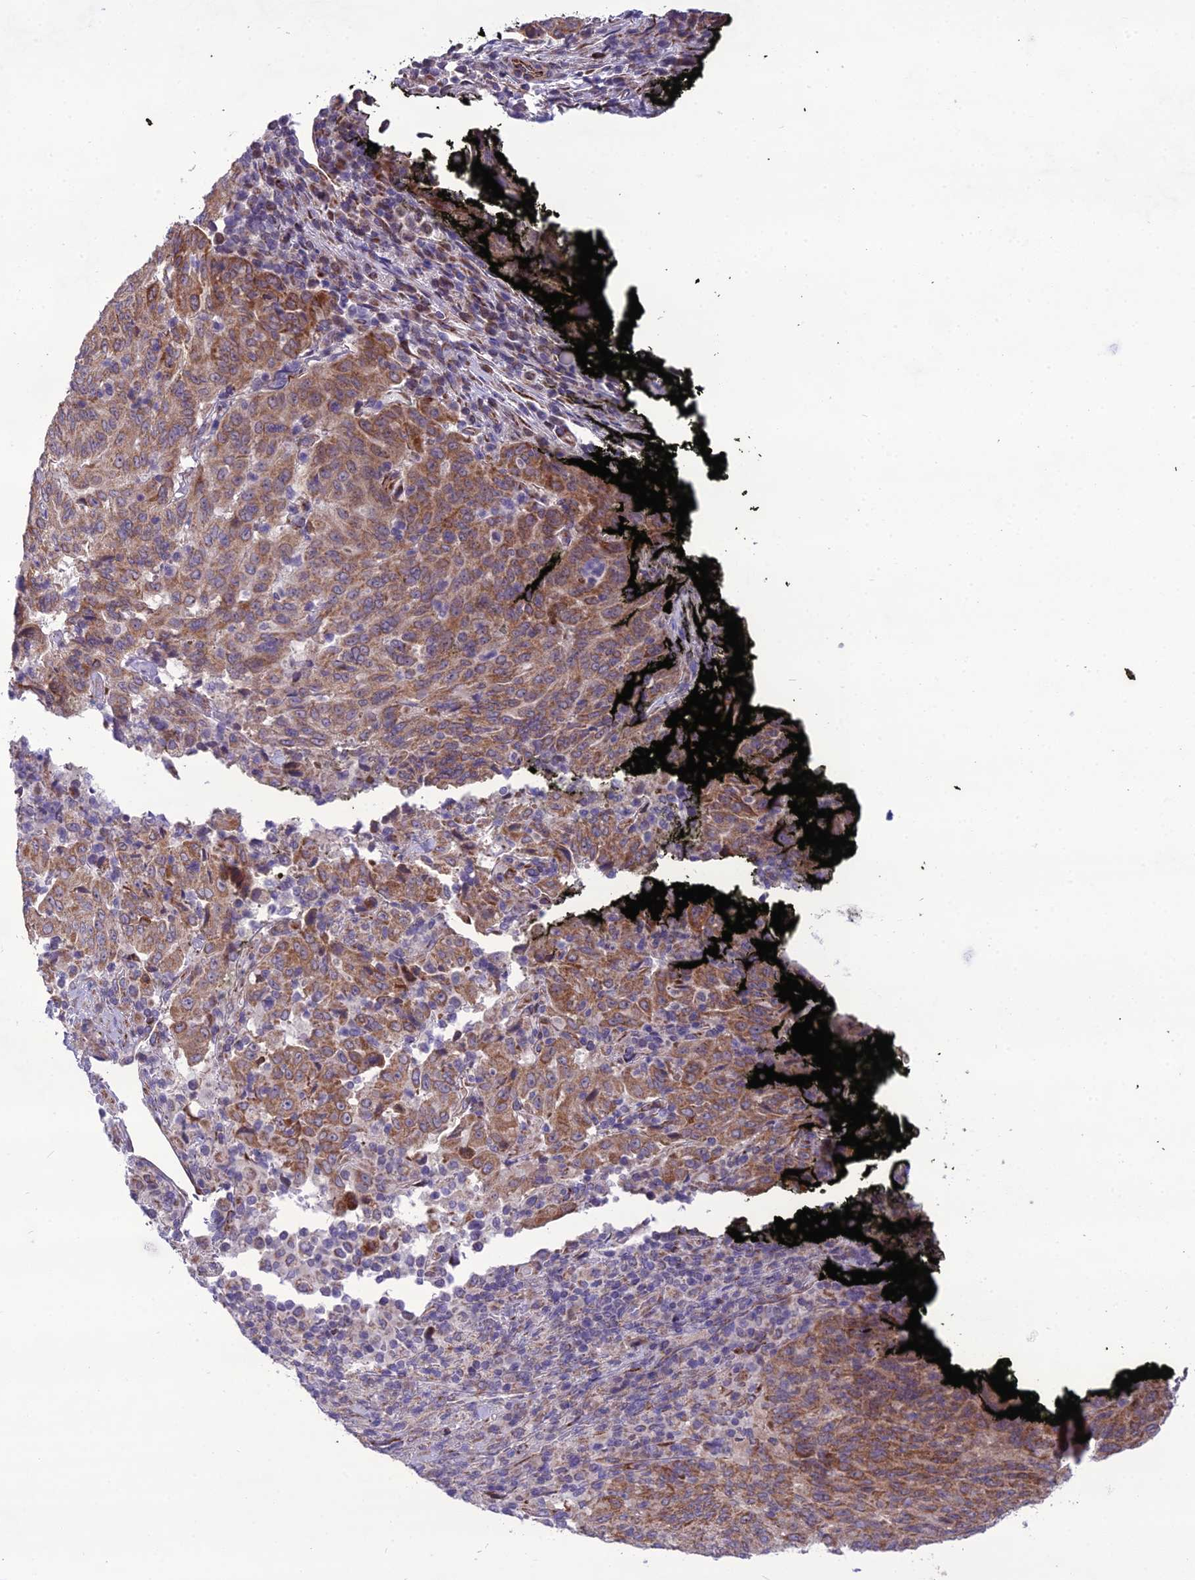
{"staining": {"intensity": "moderate", "quantity": ">75%", "location": "cytoplasmic/membranous"}, "tissue": "pancreatic cancer", "cell_type": "Tumor cells", "image_type": "cancer", "snomed": [{"axis": "morphology", "description": "Adenocarcinoma, NOS"}, {"axis": "topography", "description": "Pancreas"}], "caption": "Protein expression analysis of human pancreatic cancer (adenocarcinoma) reveals moderate cytoplasmic/membranous expression in approximately >75% of tumor cells.", "gene": "NODAL", "patient": {"sex": "male", "age": 63}}